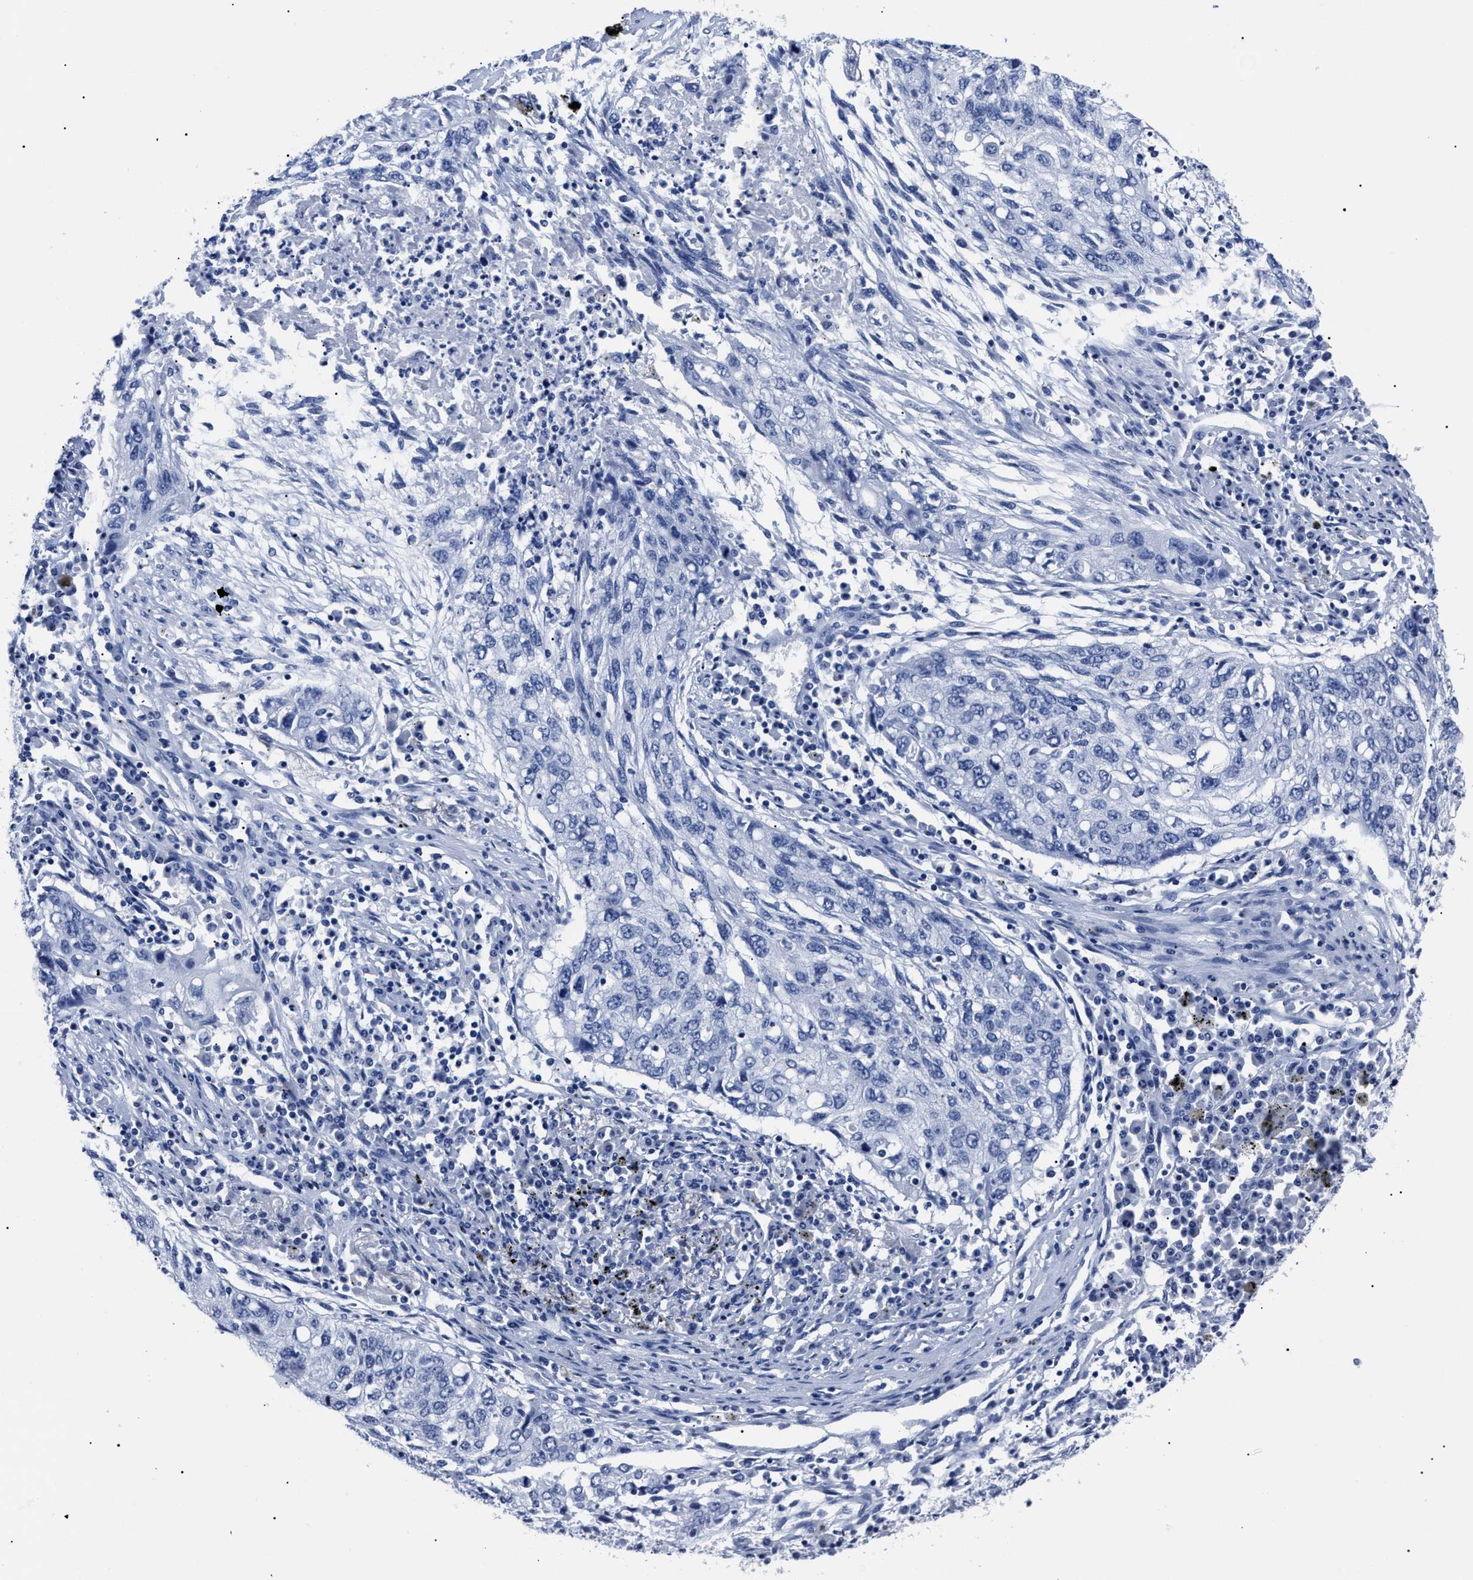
{"staining": {"intensity": "negative", "quantity": "none", "location": "none"}, "tissue": "lung cancer", "cell_type": "Tumor cells", "image_type": "cancer", "snomed": [{"axis": "morphology", "description": "Squamous cell carcinoma, NOS"}, {"axis": "topography", "description": "Lung"}], "caption": "Immunohistochemistry of human lung cancer (squamous cell carcinoma) reveals no expression in tumor cells. (Brightfield microscopy of DAB IHC at high magnification).", "gene": "ALPG", "patient": {"sex": "female", "age": 63}}